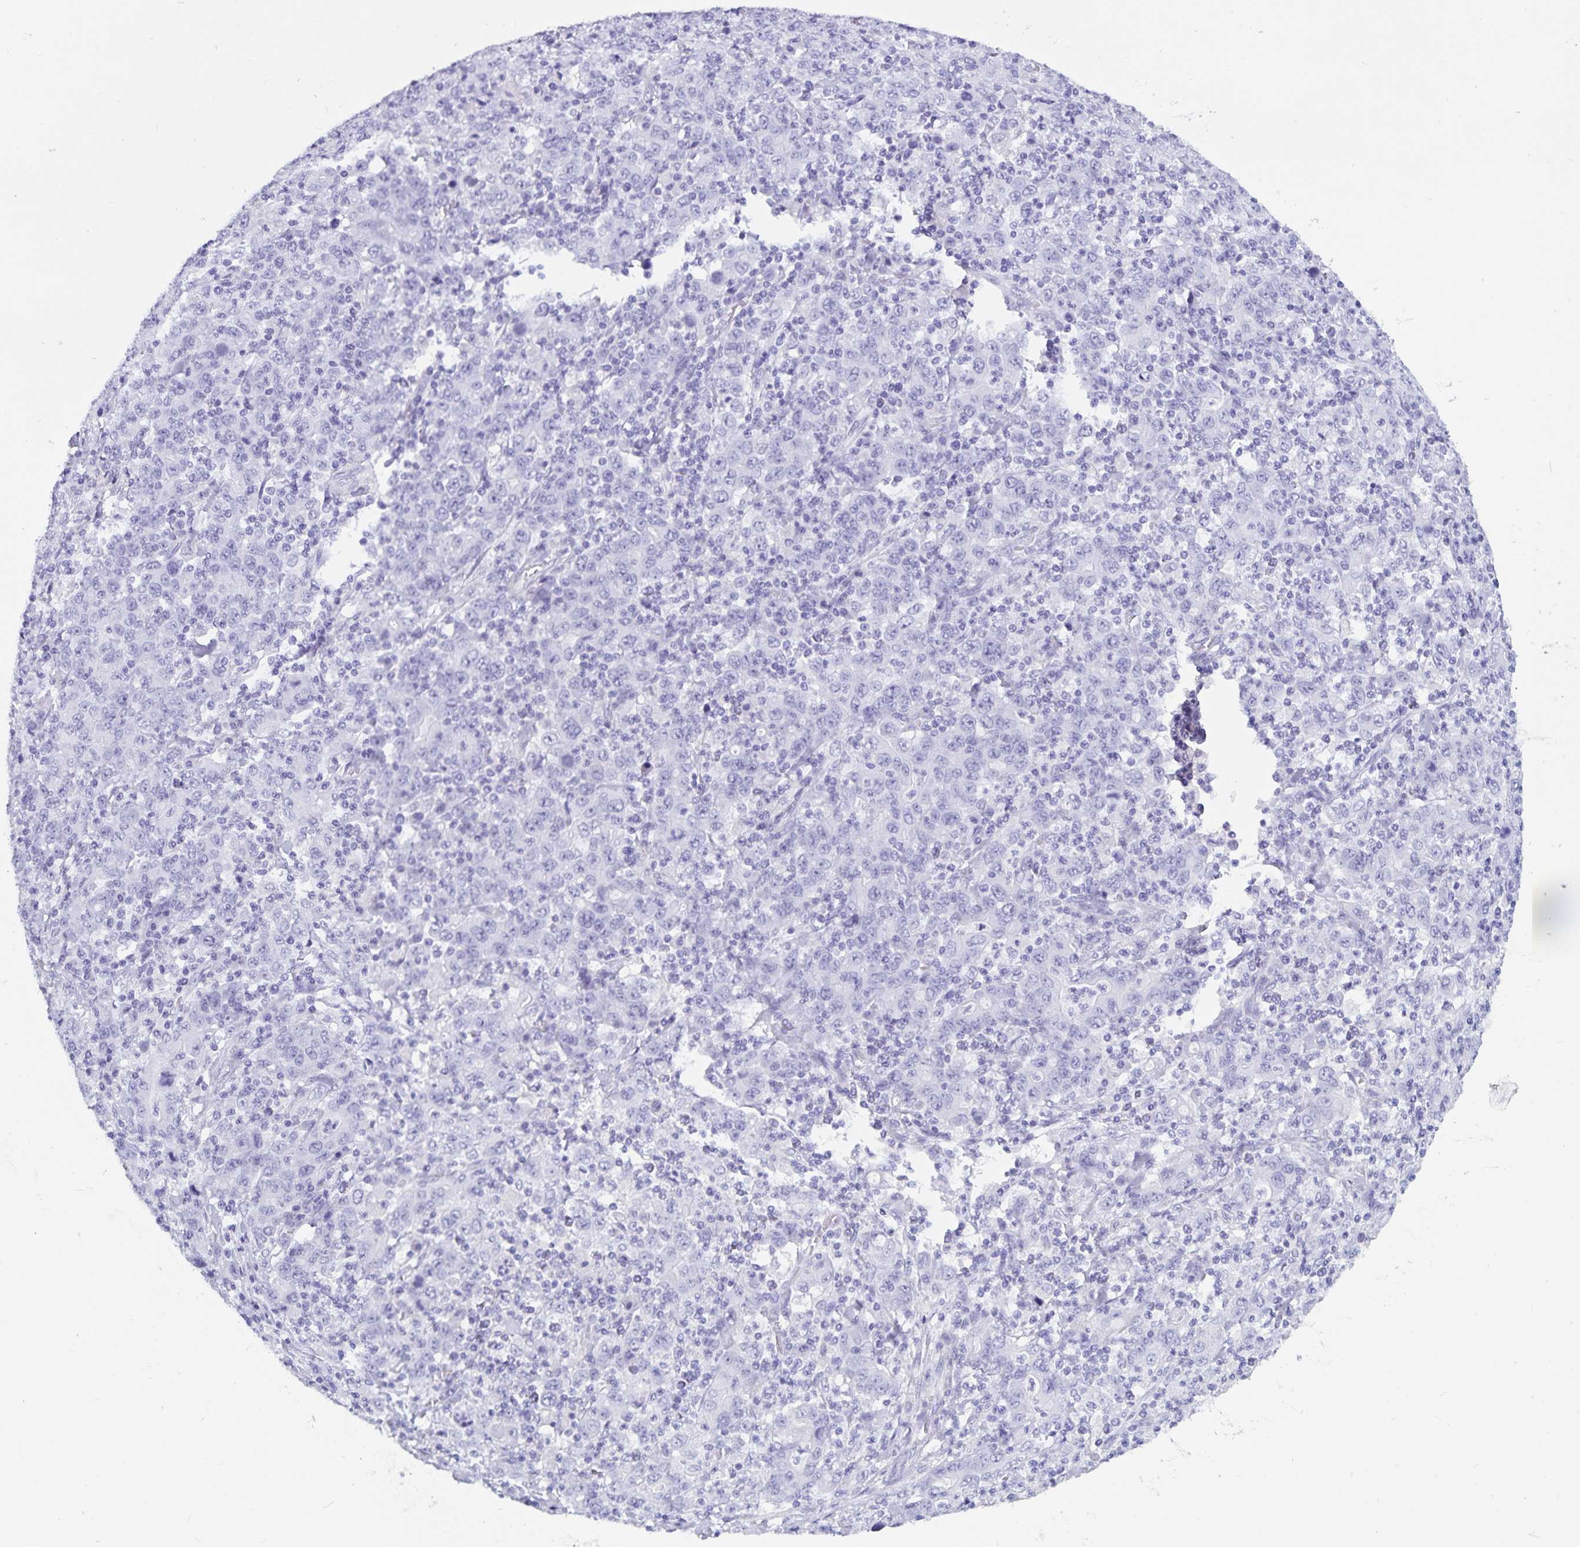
{"staining": {"intensity": "negative", "quantity": "none", "location": "none"}, "tissue": "stomach cancer", "cell_type": "Tumor cells", "image_type": "cancer", "snomed": [{"axis": "morphology", "description": "Adenocarcinoma, NOS"}, {"axis": "topography", "description": "Stomach, upper"}], "caption": "High power microscopy image of an immunohistochemistry histopathology image of stomach adenocarcinoma, revealing no significant positivity in tumor cells. The staining is performed using DAB (3,3'-diaminobenzidine) brown chromogen with nuclei counter-stained in using hematoxylin.", "gene": "GPR137", "patient": {"sex": "male", "age": 69}}